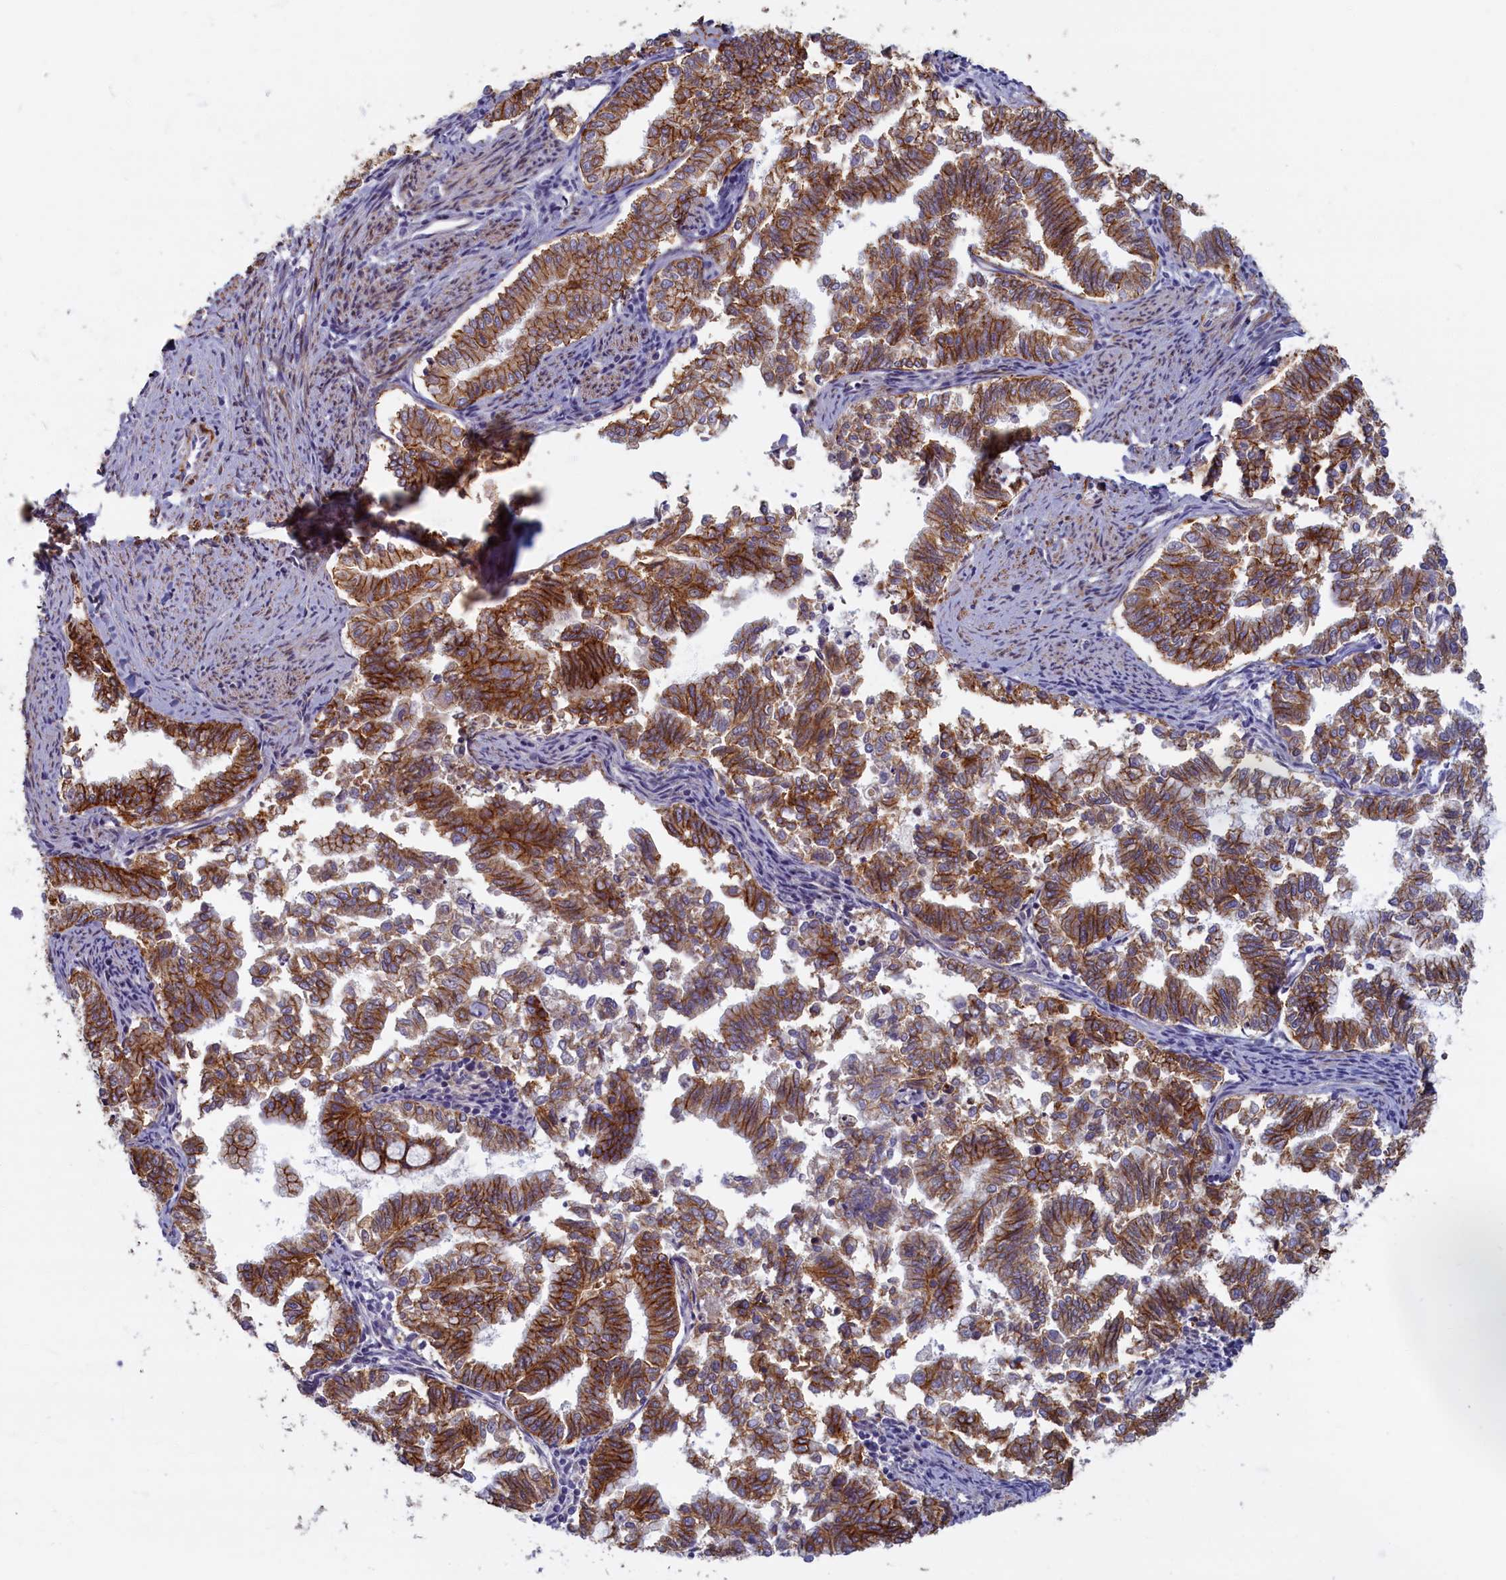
{"staining": {"intensity": "moderate", "quantity": ">75%", "location": "cytoplasmic/membranous"}, "tissue": "endometrial cancer", "cell_type": "Tumor cells", "image_type": "cancer", "snomed": [{"axis": "morphology", "description": "Adenocarcinoma, NOS"}, {"axis": "topography", "description": "Endometrium"}], "caption": "Immunohistochemistry (DAB (3,3'-diaminobenzidine)) staining of endometrial cancer shows moderate cytoplasmic/membranous protein expression in approximately >75% of tumor cells. The staining is performed using DAB brown chromogen to label protein expression. The nuclei are counter-stained blue using hematoxylin.", "gene": "TRPM4", "patient": {"sex": "female", "age": 79}}